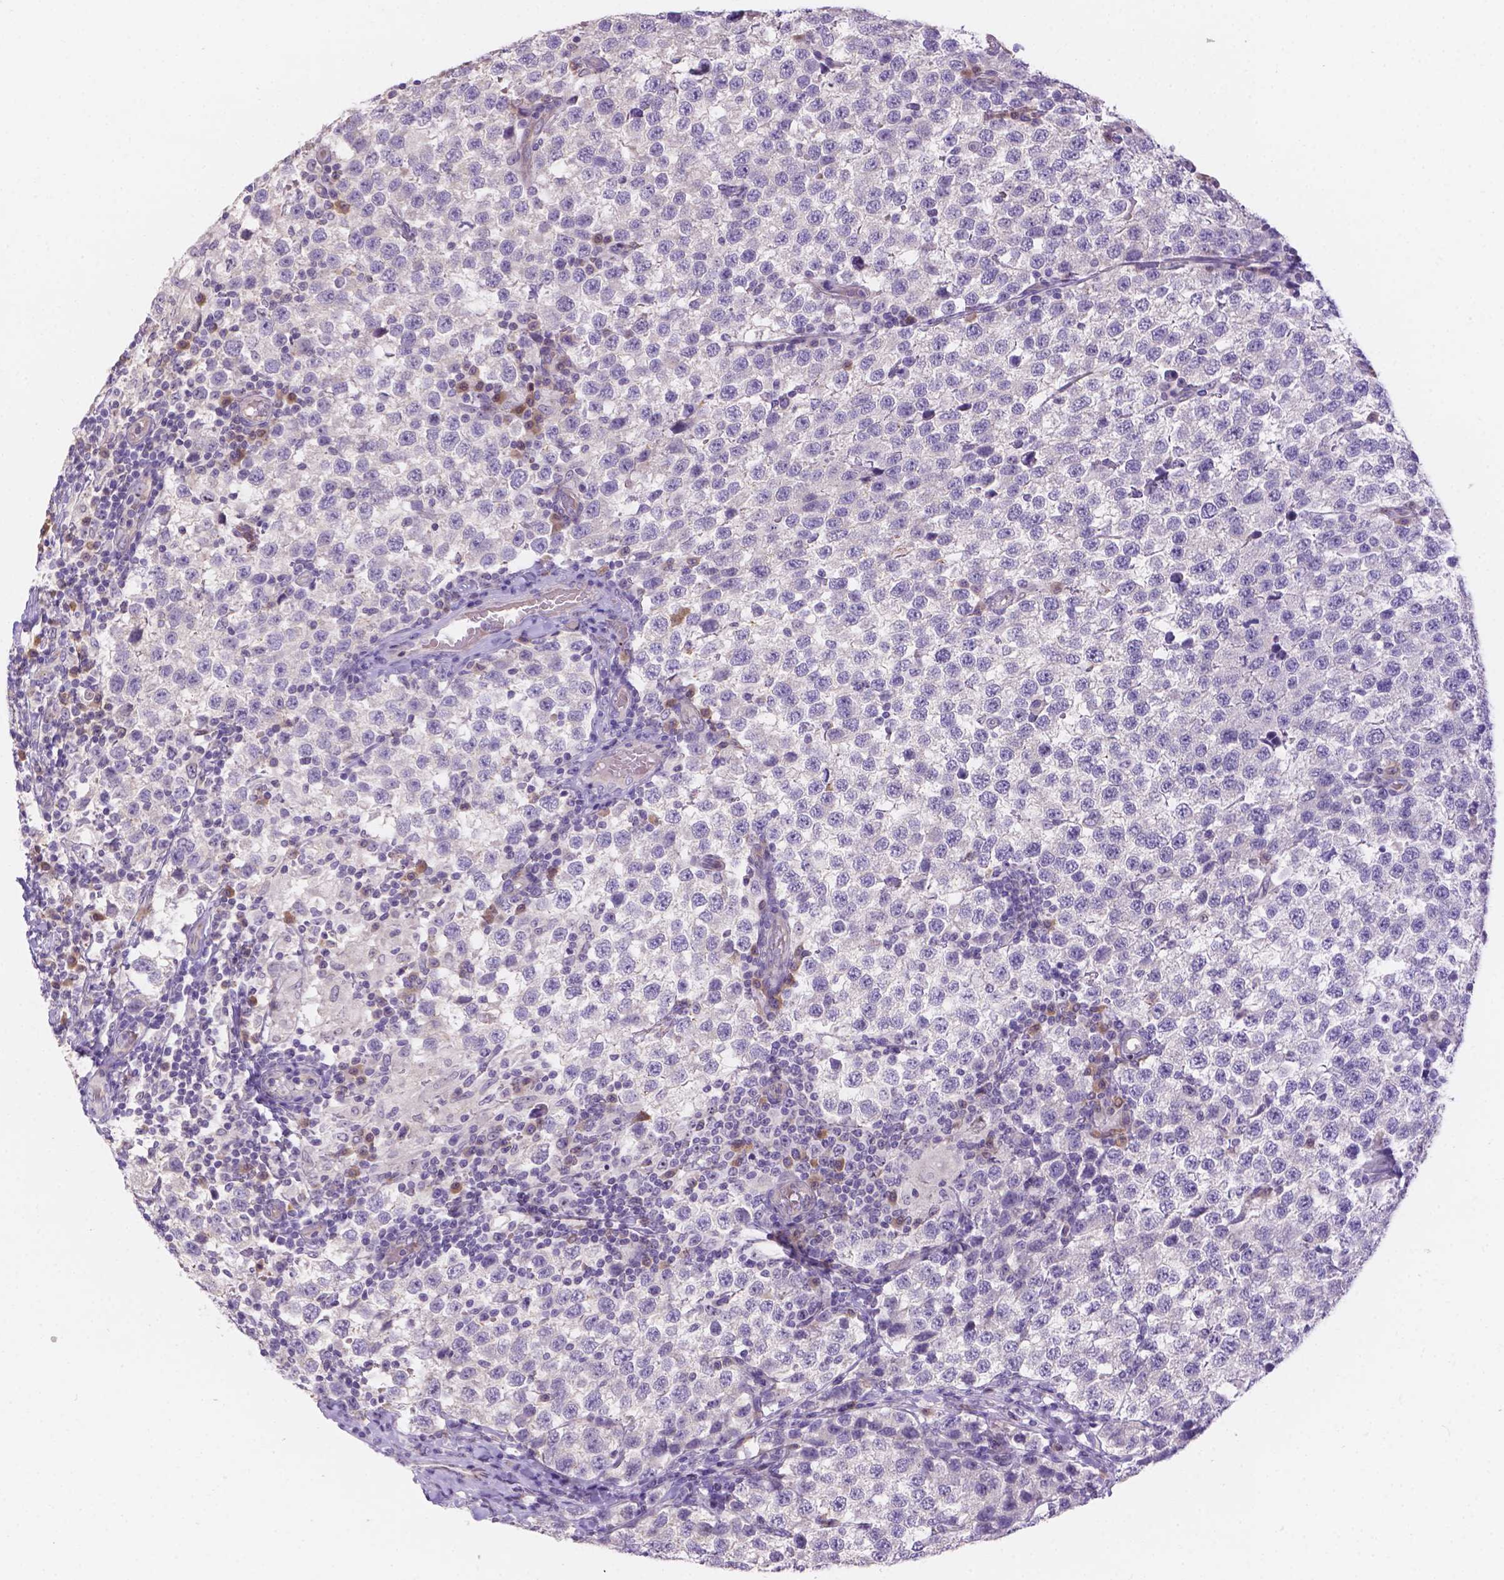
{"staining": {"intensity": "negative", "quantity": "none", "location": "none"}, "tissue": "testis cancer", "cell_type": "Tumor cells", "image_type": "cancer", "snomed": [{"axis": "morphology", "description": "Seminoma, NOS"}, {"axis": "topography", "description": "Testis"}], "caption": "Tumor cells are negative for protein expression in human testis cancer.", "gene": "CD96", "patient": {"sex": "male", "age": 34}}